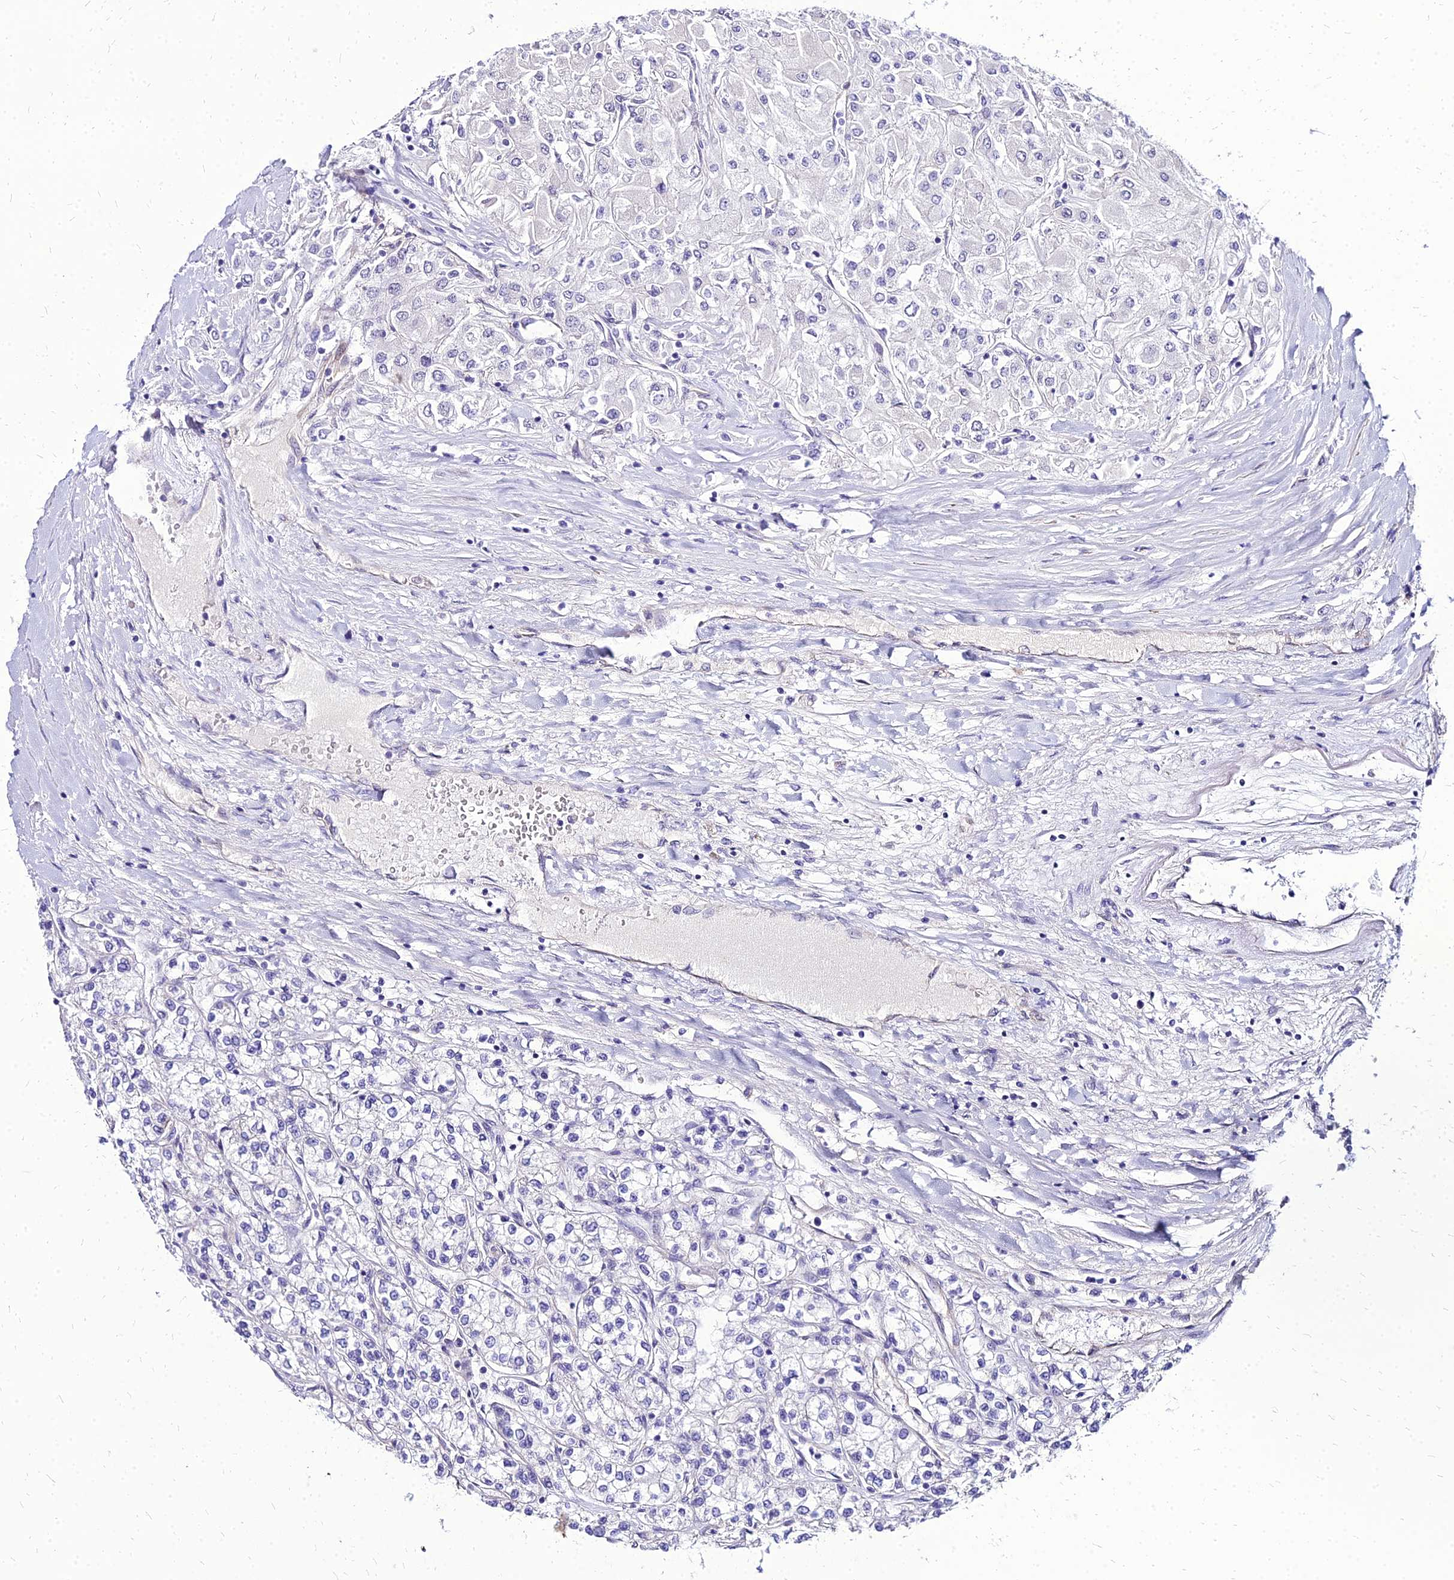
{"staining": {"intensity": "negative", "quantity": "none", "location": "none"}, "tissue": "renal cancer", "cell_type": "Tumor cells", "image_type": "cancer", "snomed": [{"axis": "morphology", "description": "Adenocarcinoma, NOS"}, {"axis": "topography", "description": "Kidney"}], "caption": "The photomicrograph shows no staining of tumor cells in adenocarcinoma (renal).", "gene": "YEATS2", "patient": {"sex": "male", "age": 80}}